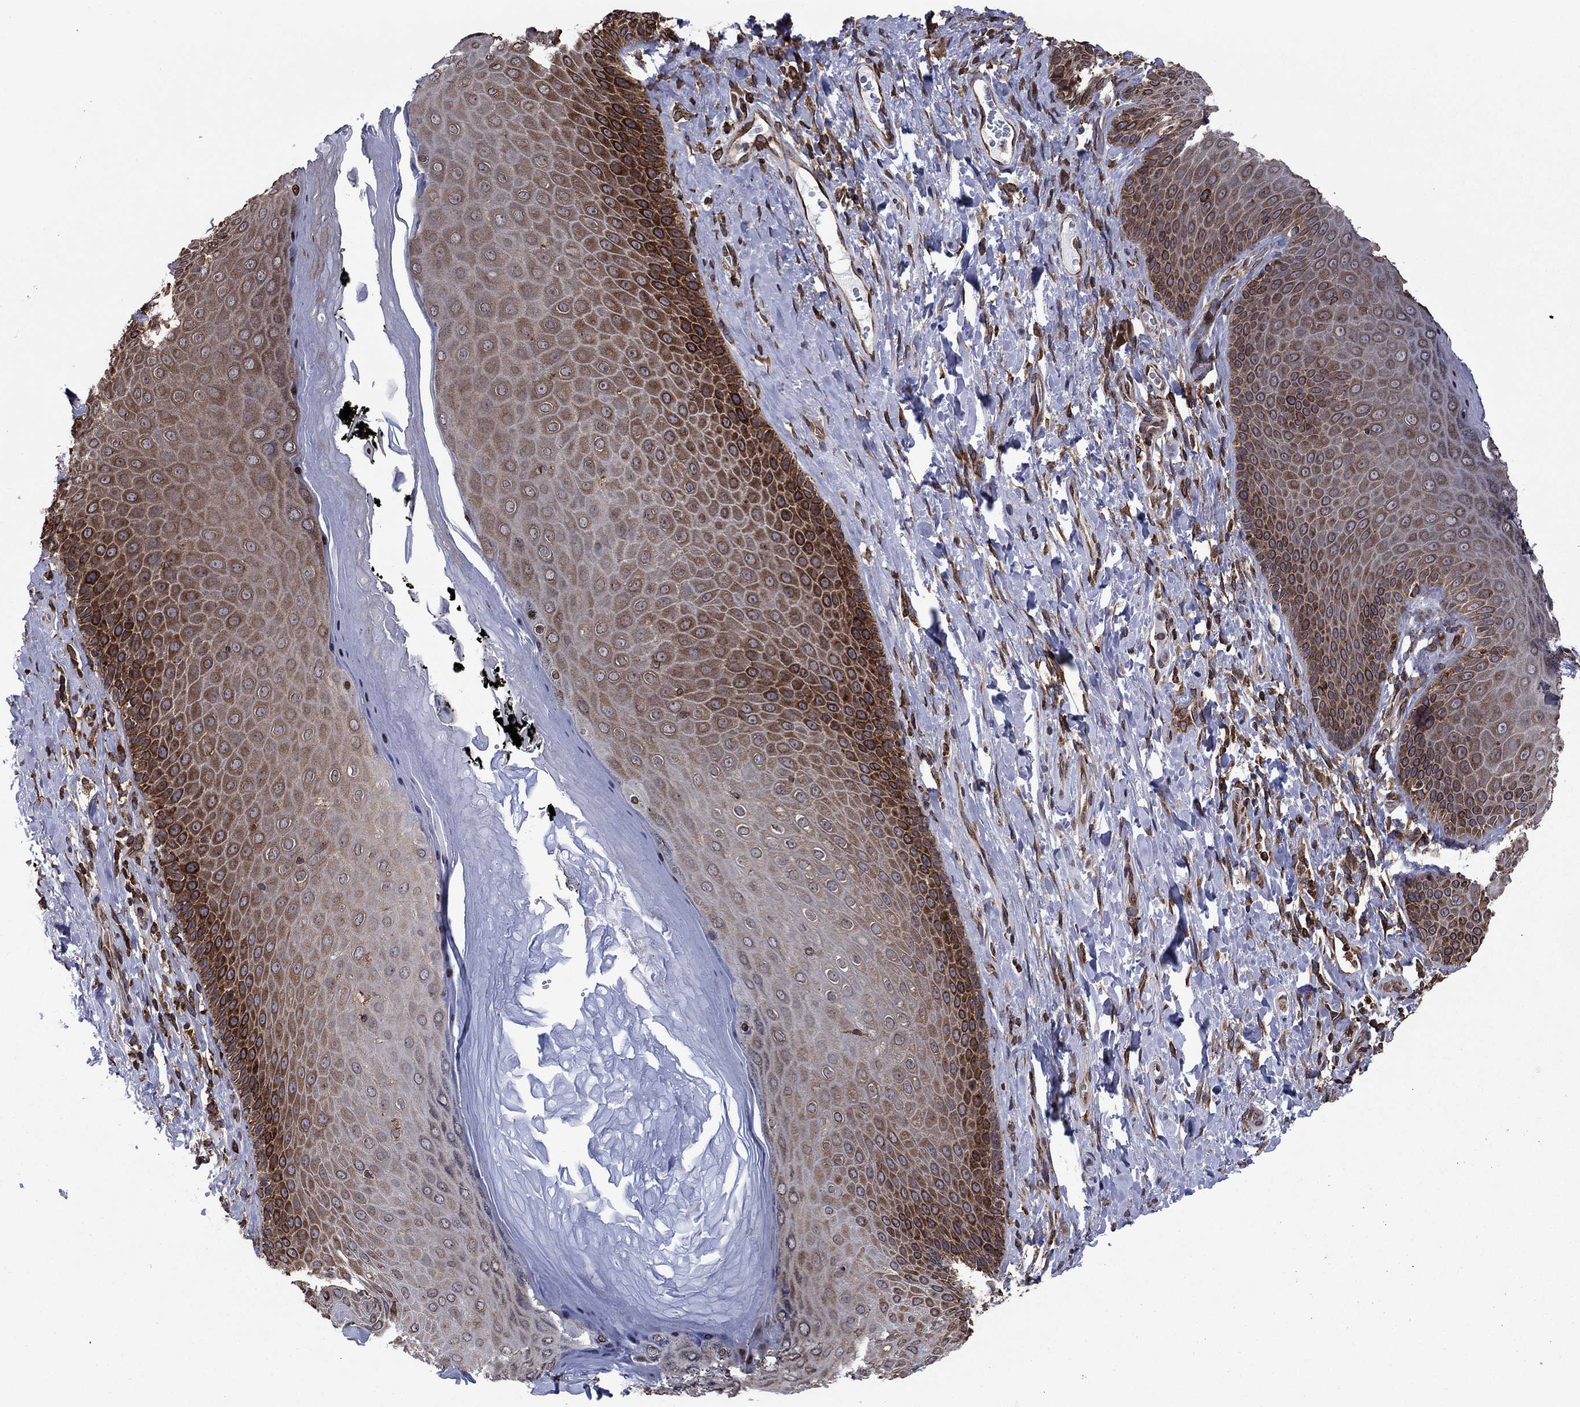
{"staining": {"intensity": "strong", "quantity": "25%-75%", "location": "cytoplasmic/membranous"}, "tissue": "skin", "cell_type": "Epidermal cells", "image_type": "normal", "snomed": [{"axis": "morphology", "description": "Normal tissue, NOS"}, {"axis": "topography", "description": "Skeletal muscle"}, {"axis": "topography", "description": "Anal"}, {"axis": "topography", "description": "Peripheral nerve tissue"}], "caption": "Skin stained for a protein exhibits strong cytoplasmic/membranous positivity in epidermal cells.", "gene": "YBX1", "patient": {"sex": "male", "age": 53}}